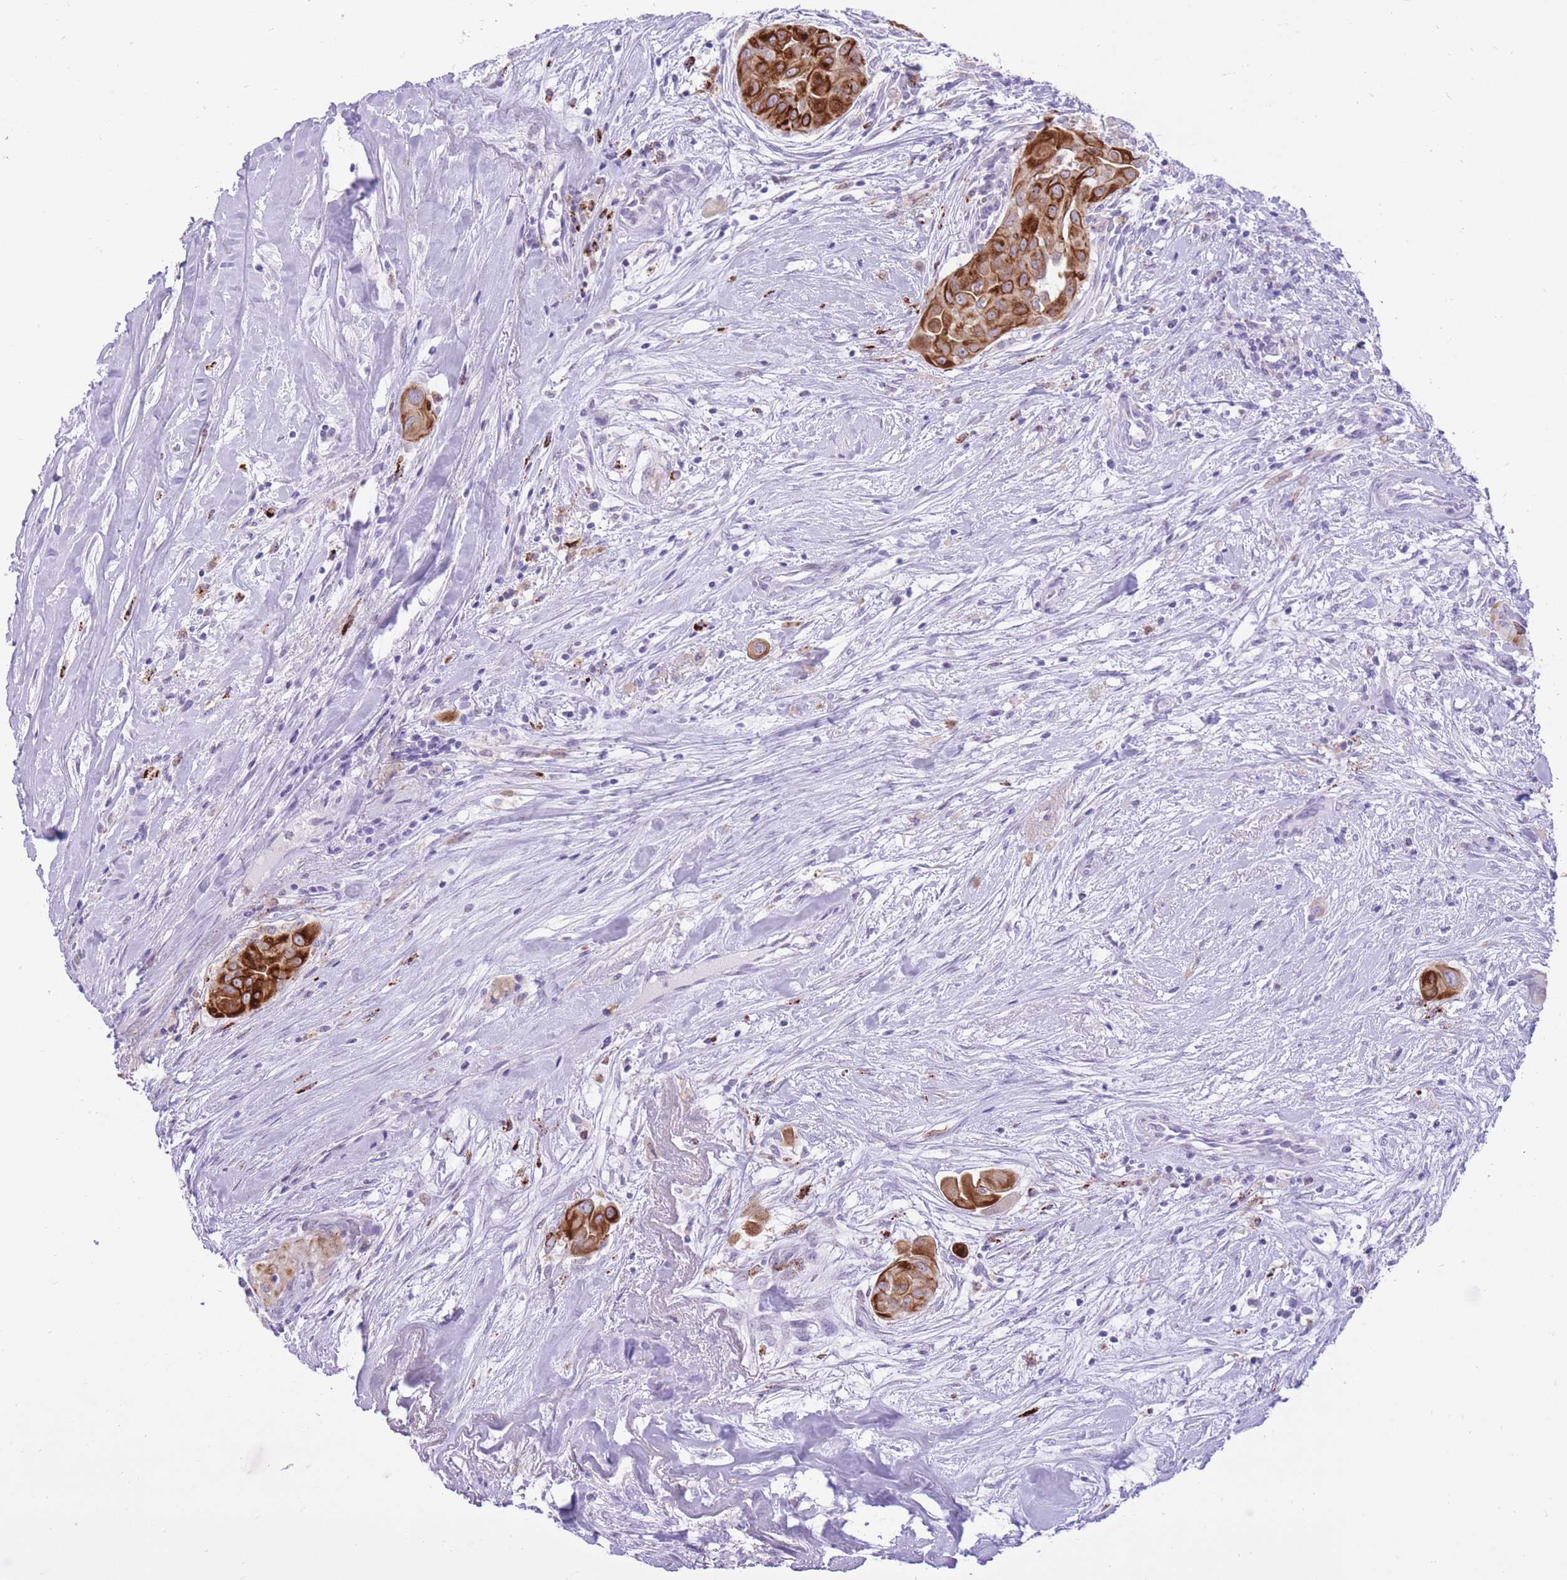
{"staining": {"intensity": "strong", "quantity": "<25%", "location": "cytoplasmic/membranous"}, "tissue": "thyroid cancer", "cell_type": "Tumor cells", "image_type": "cancer", "snomed": [{"axis": "morphology", "description": "Papillary adenocarcinoma, NOS"}, {"axis": "topography", "description": "Thyroid gland"}], "caption": "Thyroid cancer tissue displays strong cytoplasmic/membranous staining in approximately <25% of tumor cells, visualized by immunohistochemistry.", "gene": "MEIS3", "patient": {"sex": "female", "age": 59}}